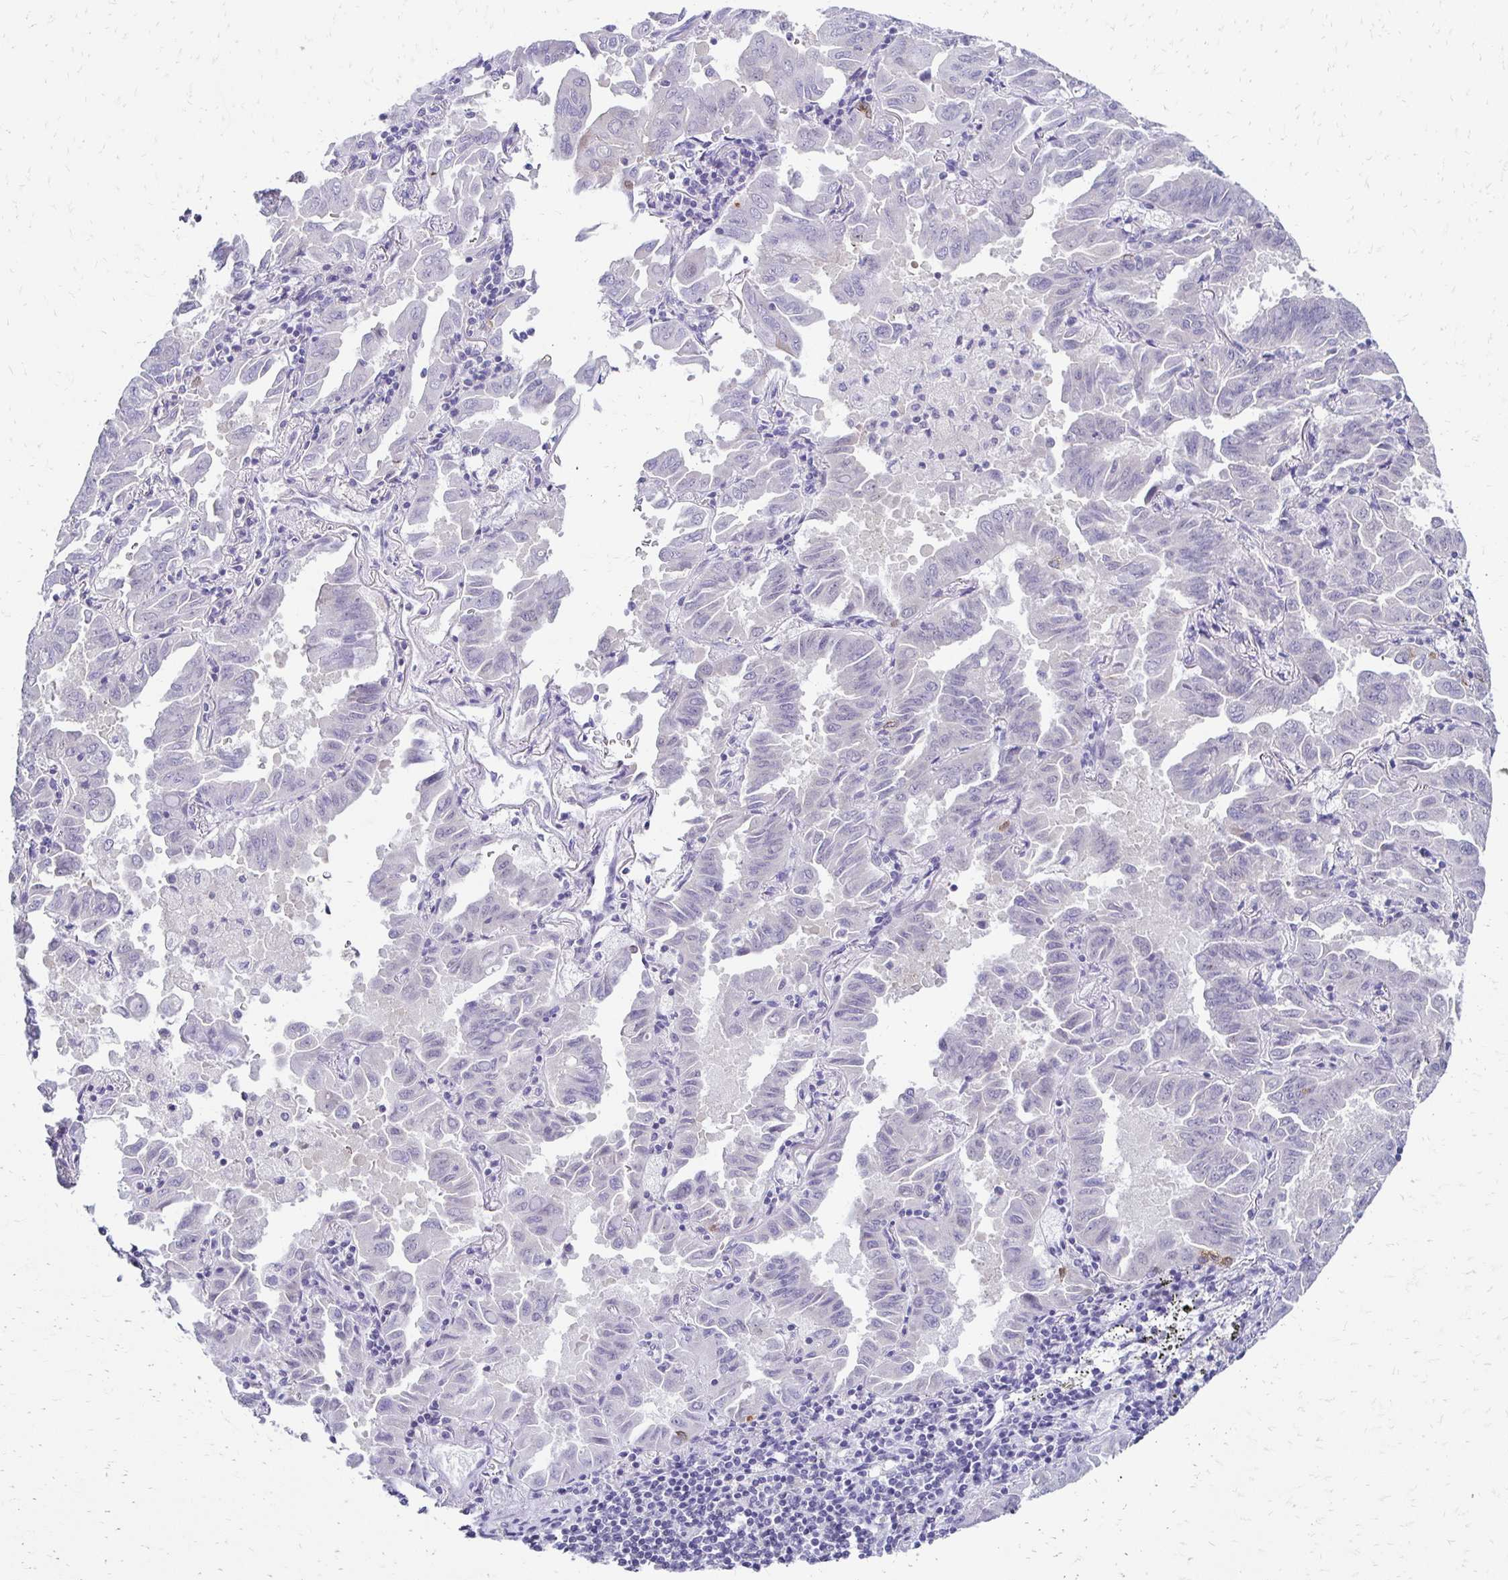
{"staining": {"intensity": "negative", "quantity": "none", "location": "none"}, "tissue": "lung cancer", "cell_type": "Tumor cells", "image_type": "cancer", "snomed": [{"axis": "morphology", "description": "Adenocarcinoma, NOS"}, {"axis": "topography", "description": "Lung"}], "caption": "Immunohistochemical staining of human lung adenocarcinoma shows no significant staining in tumor cells.", "gene": "C1QTNF2", "patient": {"sex": "male", "age": 64}}